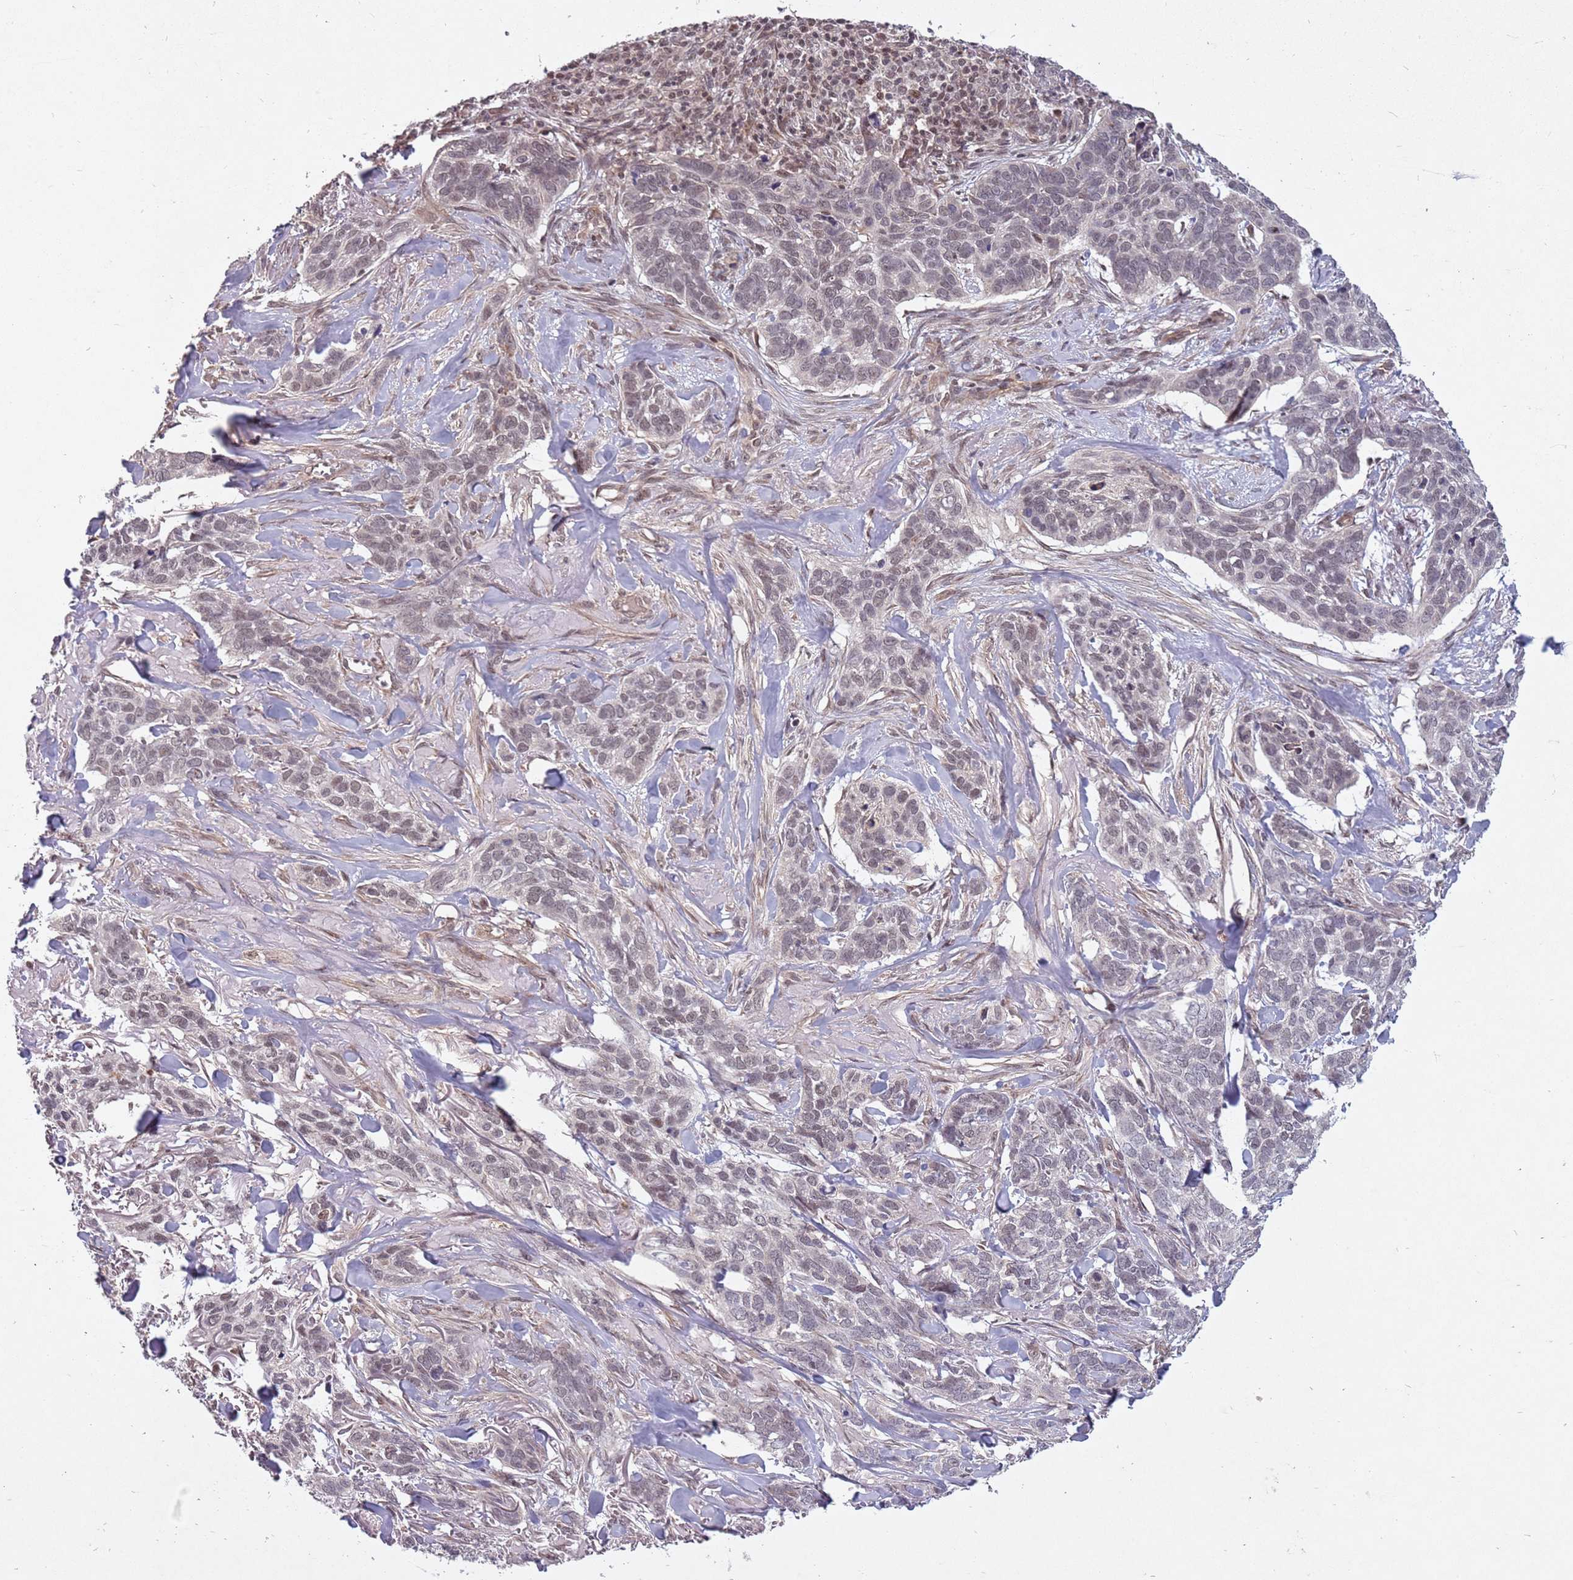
{"staining": {"intensity": "weak", "quantity": "25%-75%", "location": "nuclear"}, "tissue": "skin cancer", "cell_type": "Tumor cells", "image_type": "cancer", "snomed": [{"axis": "morphology", "description": "Basal cell carcinoma"}, {"axis": "topography", "description": "Skin"}], "caption": "Basal cell carcinoma (skin) tissue demonstrates weak nuclear staining in approximately 25%-75% of tumor cells (DAB = brown stain, brightfield microscopy at high magnification).", "gene": "SUDS3", "patient": {"sex": "male", "age": 86}}